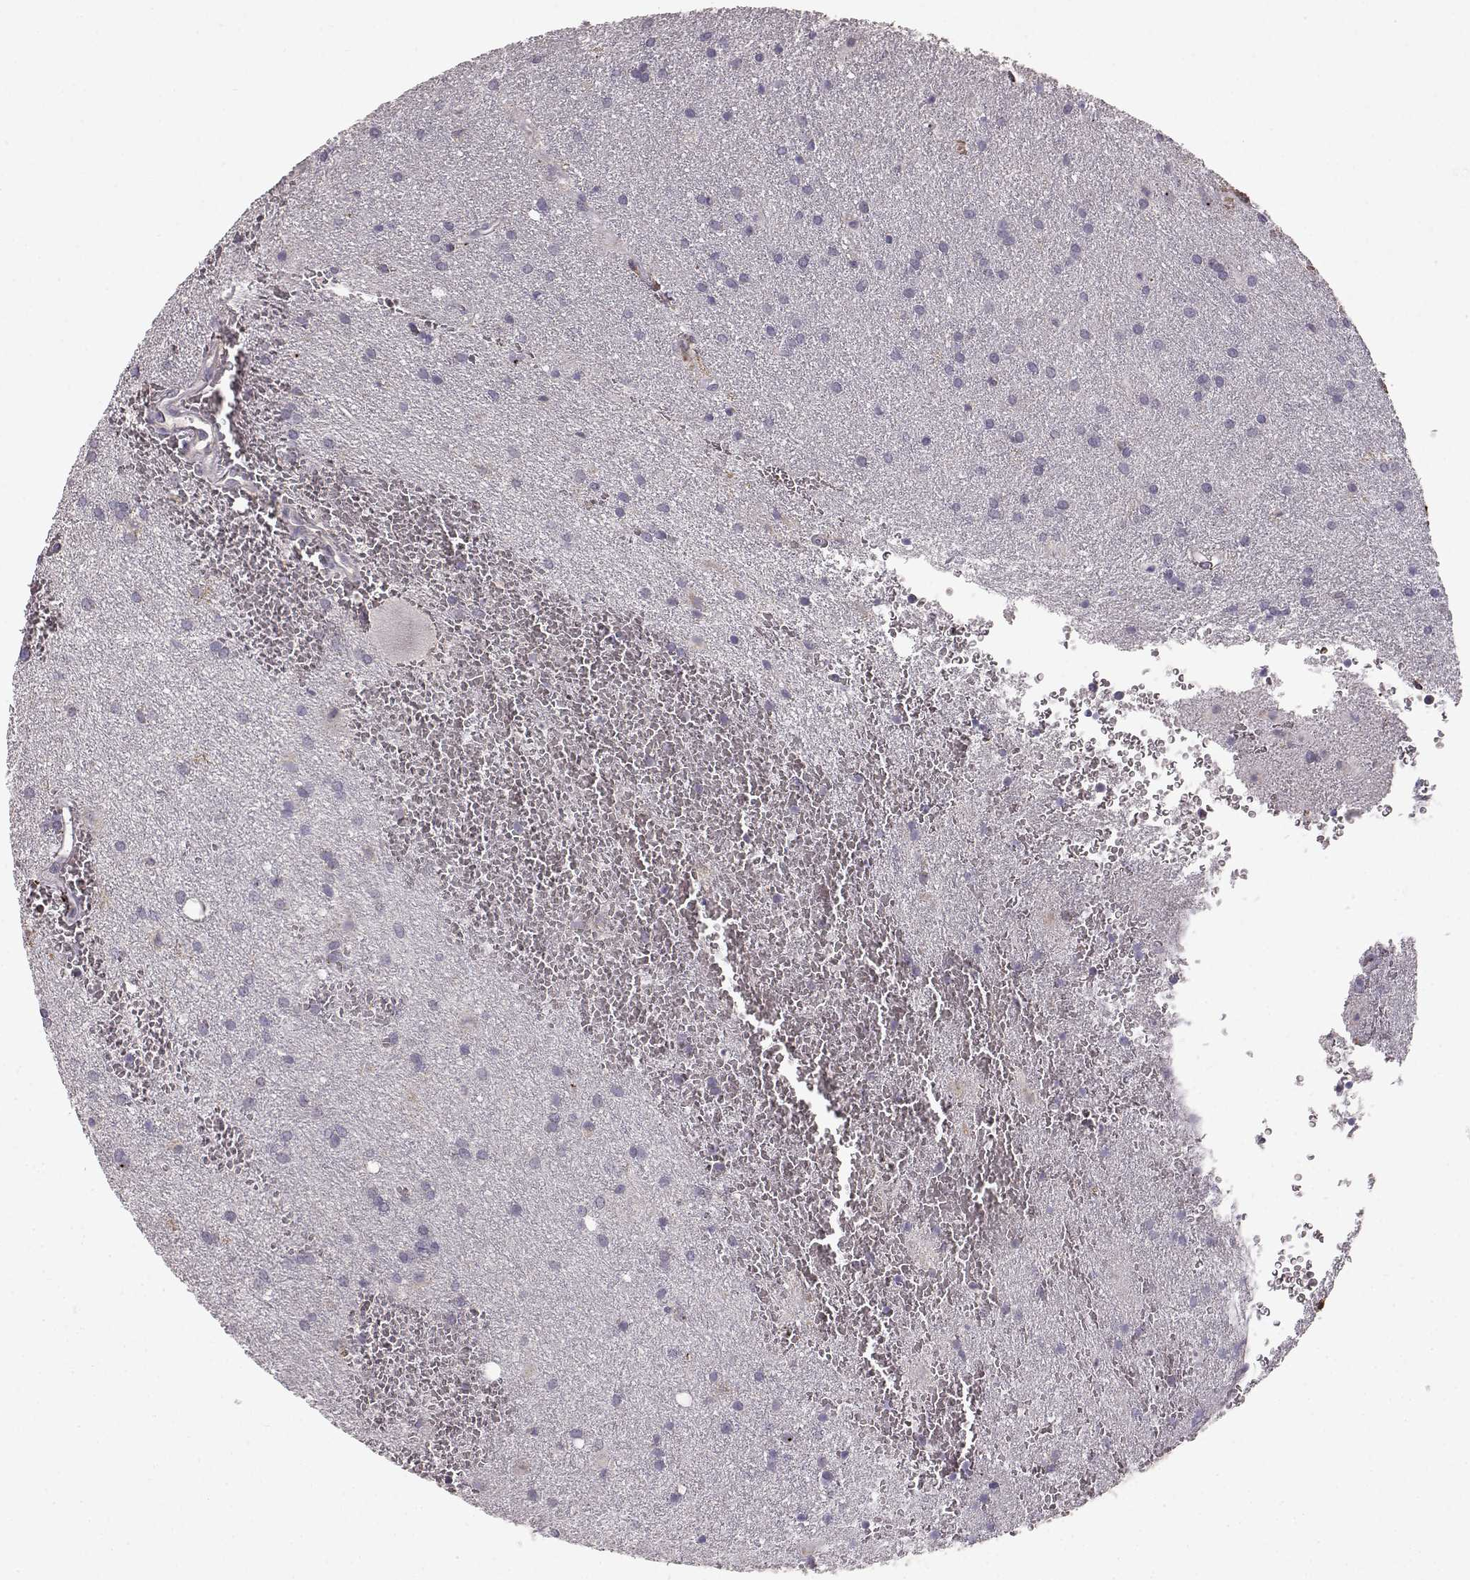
{"staining": {"intensity": "negative", "quantity": "none", "location": "none"}, "tissue": "glioma", "cell_type": "Tumor cells", "image_type": "cancer", "snomed": [{"axis": "morphology", "description": "Glioma, malignant, Low grade"}, {"axis": "topography", "description": "Brain"}], "caption": "Immunohistochemistry (IHC) of malignant low-grade glioma displays no staining in tumor cells. (Immunohistochemistry, brightfield microscopy, high magnification).", "gene": "CCNF", "patient": {"sex": "male", "age": 58}}